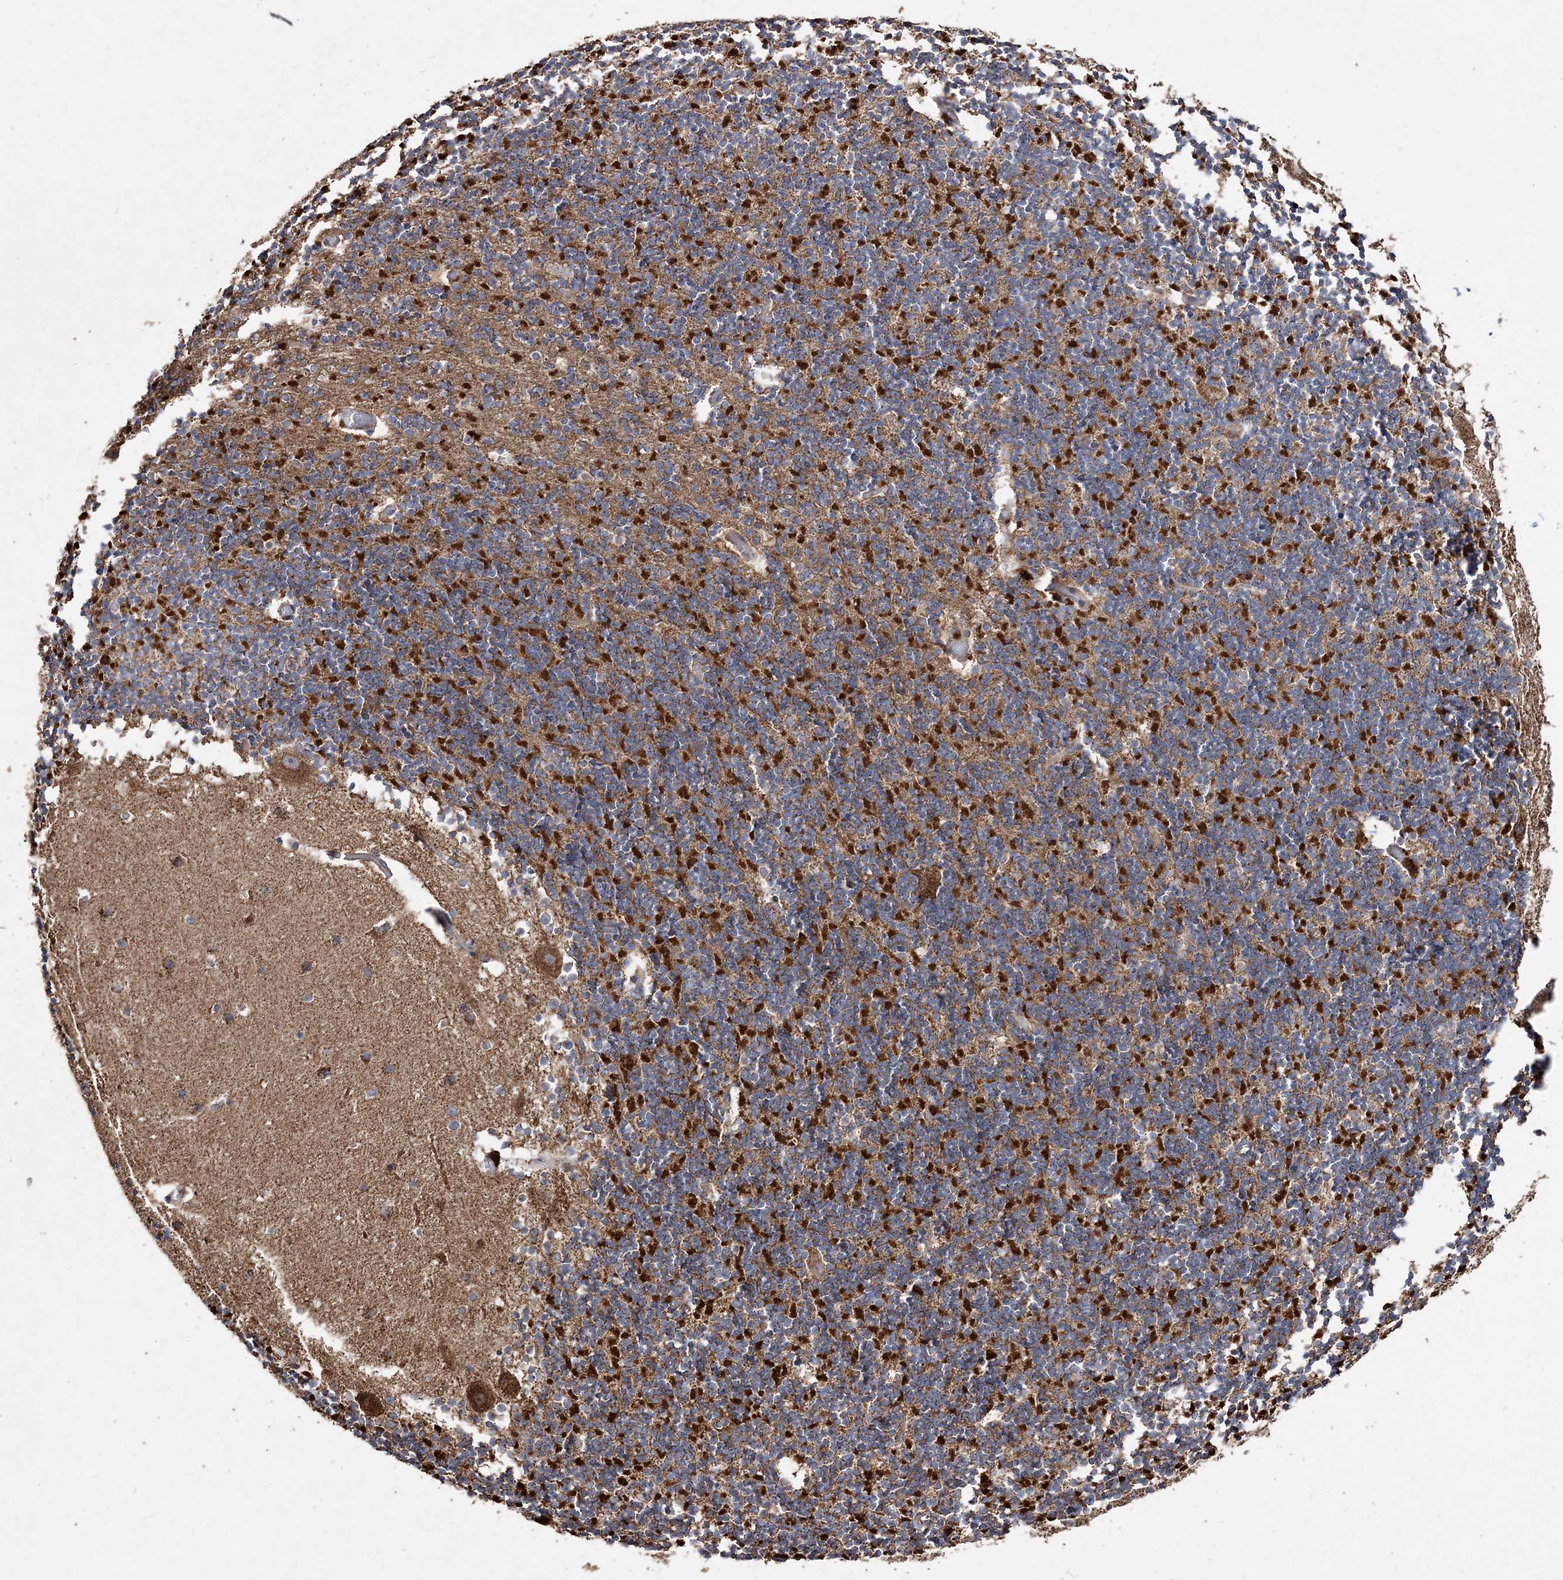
{"staining": {"intensity": "strong", "quantity": "25%-75%", "location": "cytoplasmic/membranous"}, "tissue": "cerebellum", "cell_type": "Cells in granular layer", "image_type": "normal", "snomed": [{"axis": "morphology", "description": "Normal tissue, NOS"}, {"axis": "topography", "description": "Cerebellum"}], "caption": "DAB (3,3'-diaminobenzidine) immunohistochemical staining of normal cerebellum reveals strong cytoplasmic/membranous protein expression in approximately 25%-75% of cells in granular layer.", "gene": "POC5", "patient": {"sex": "male", "age": 57}}